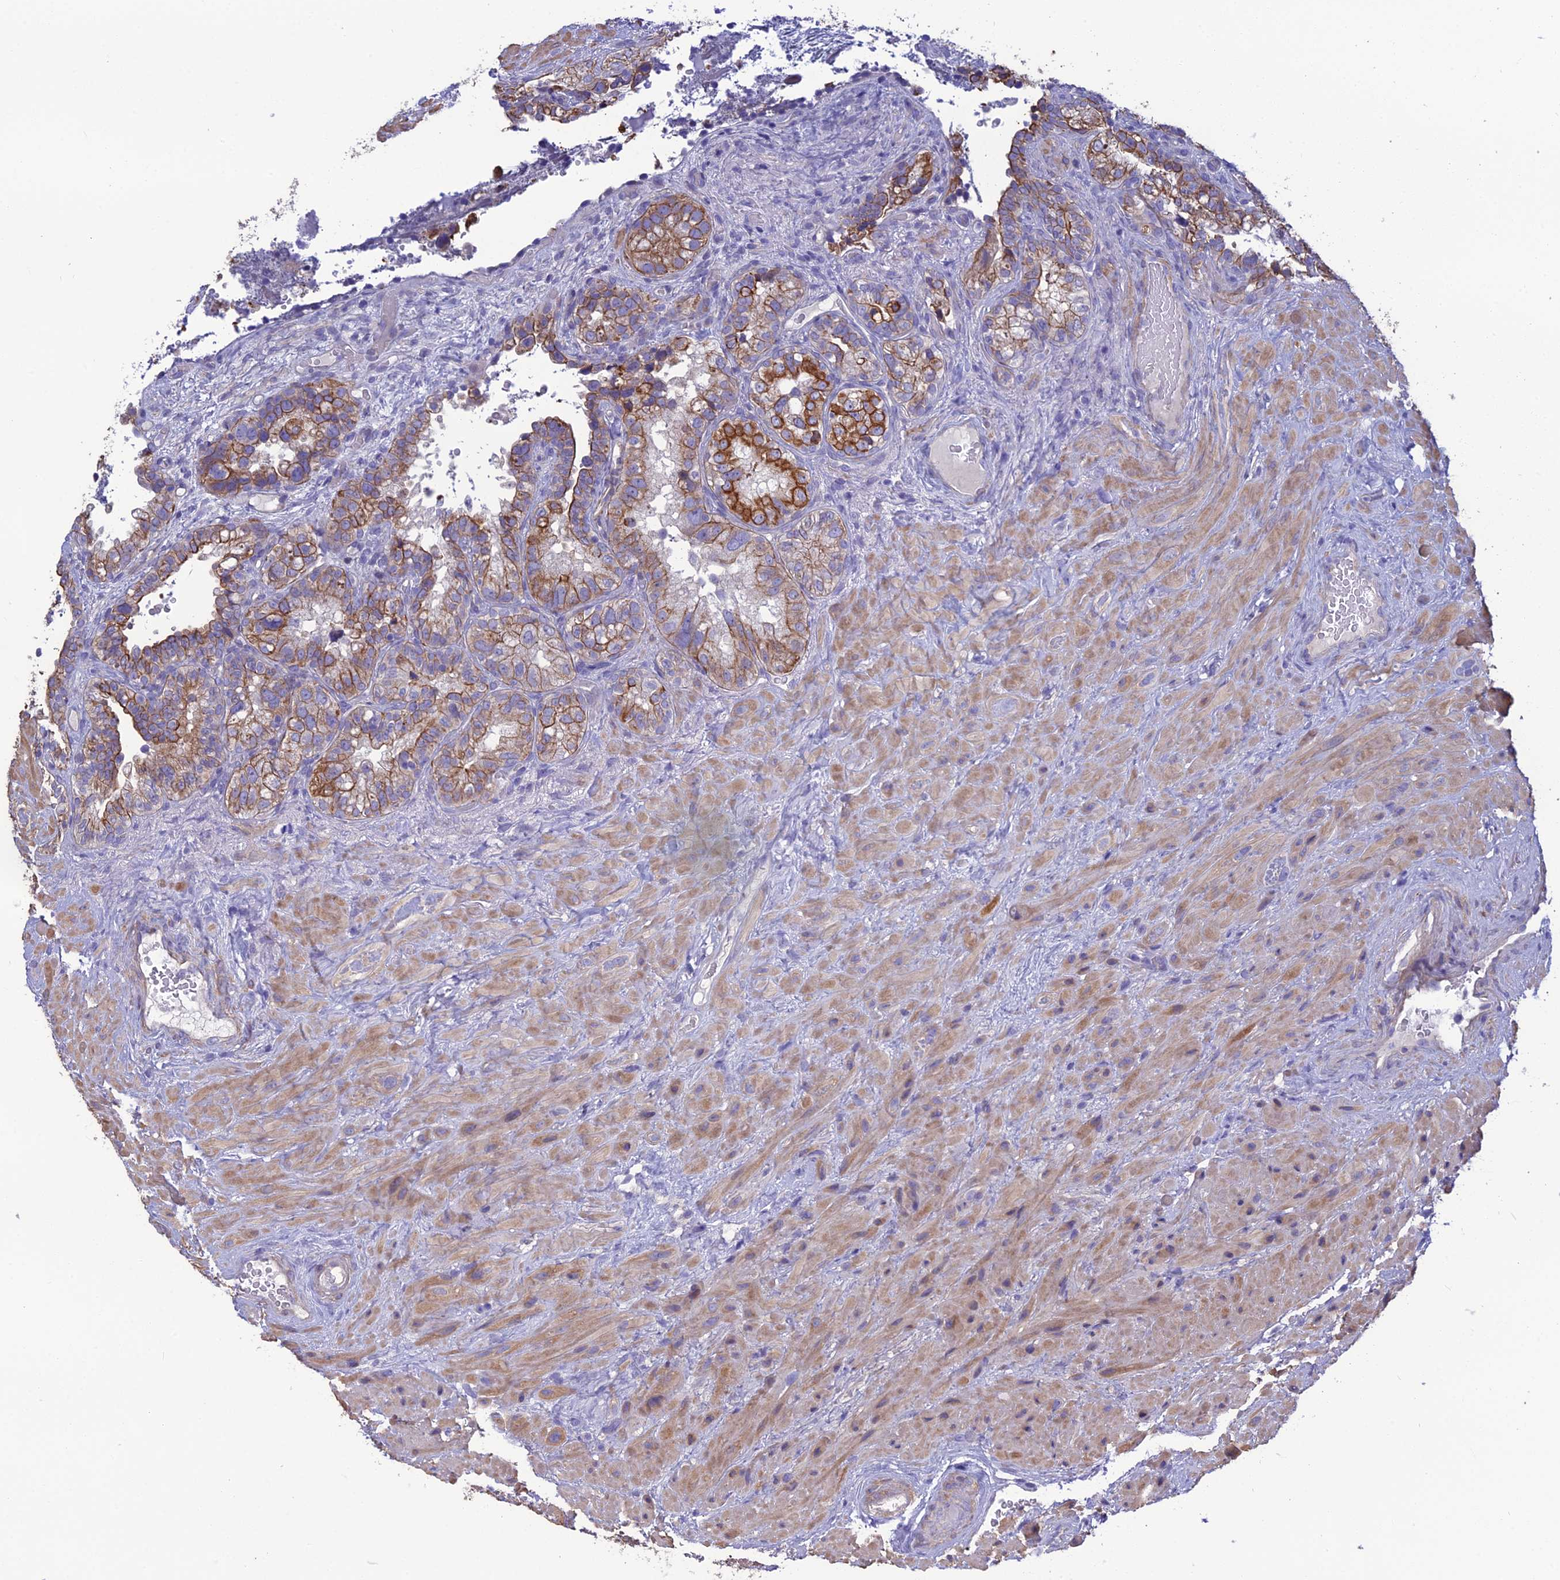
{"staining": {"intensity": "moderate", "quantity": ">75%", "location": "cytoplasmic/membranous"}, "tissue": "seminal vesicle", "cell_type": "Glandular cells", "image_type": "normal", "snomed": [{"axis": "morphology", "description": "Normal tissue, NOS"}, {"axis": "topography", "description": "Seminal veicle"}, {"axis": "topography", "description": "Peripheral nerve tissue"}], "caption": "IHC (DAB) staining of unremarkable seminal vesicle shows moderate cytoplasmic/membranous protein positivity in about >75% of glandular cells.", "gene": "LZTS2", "patient": {"sex": "male", "age": 67}}